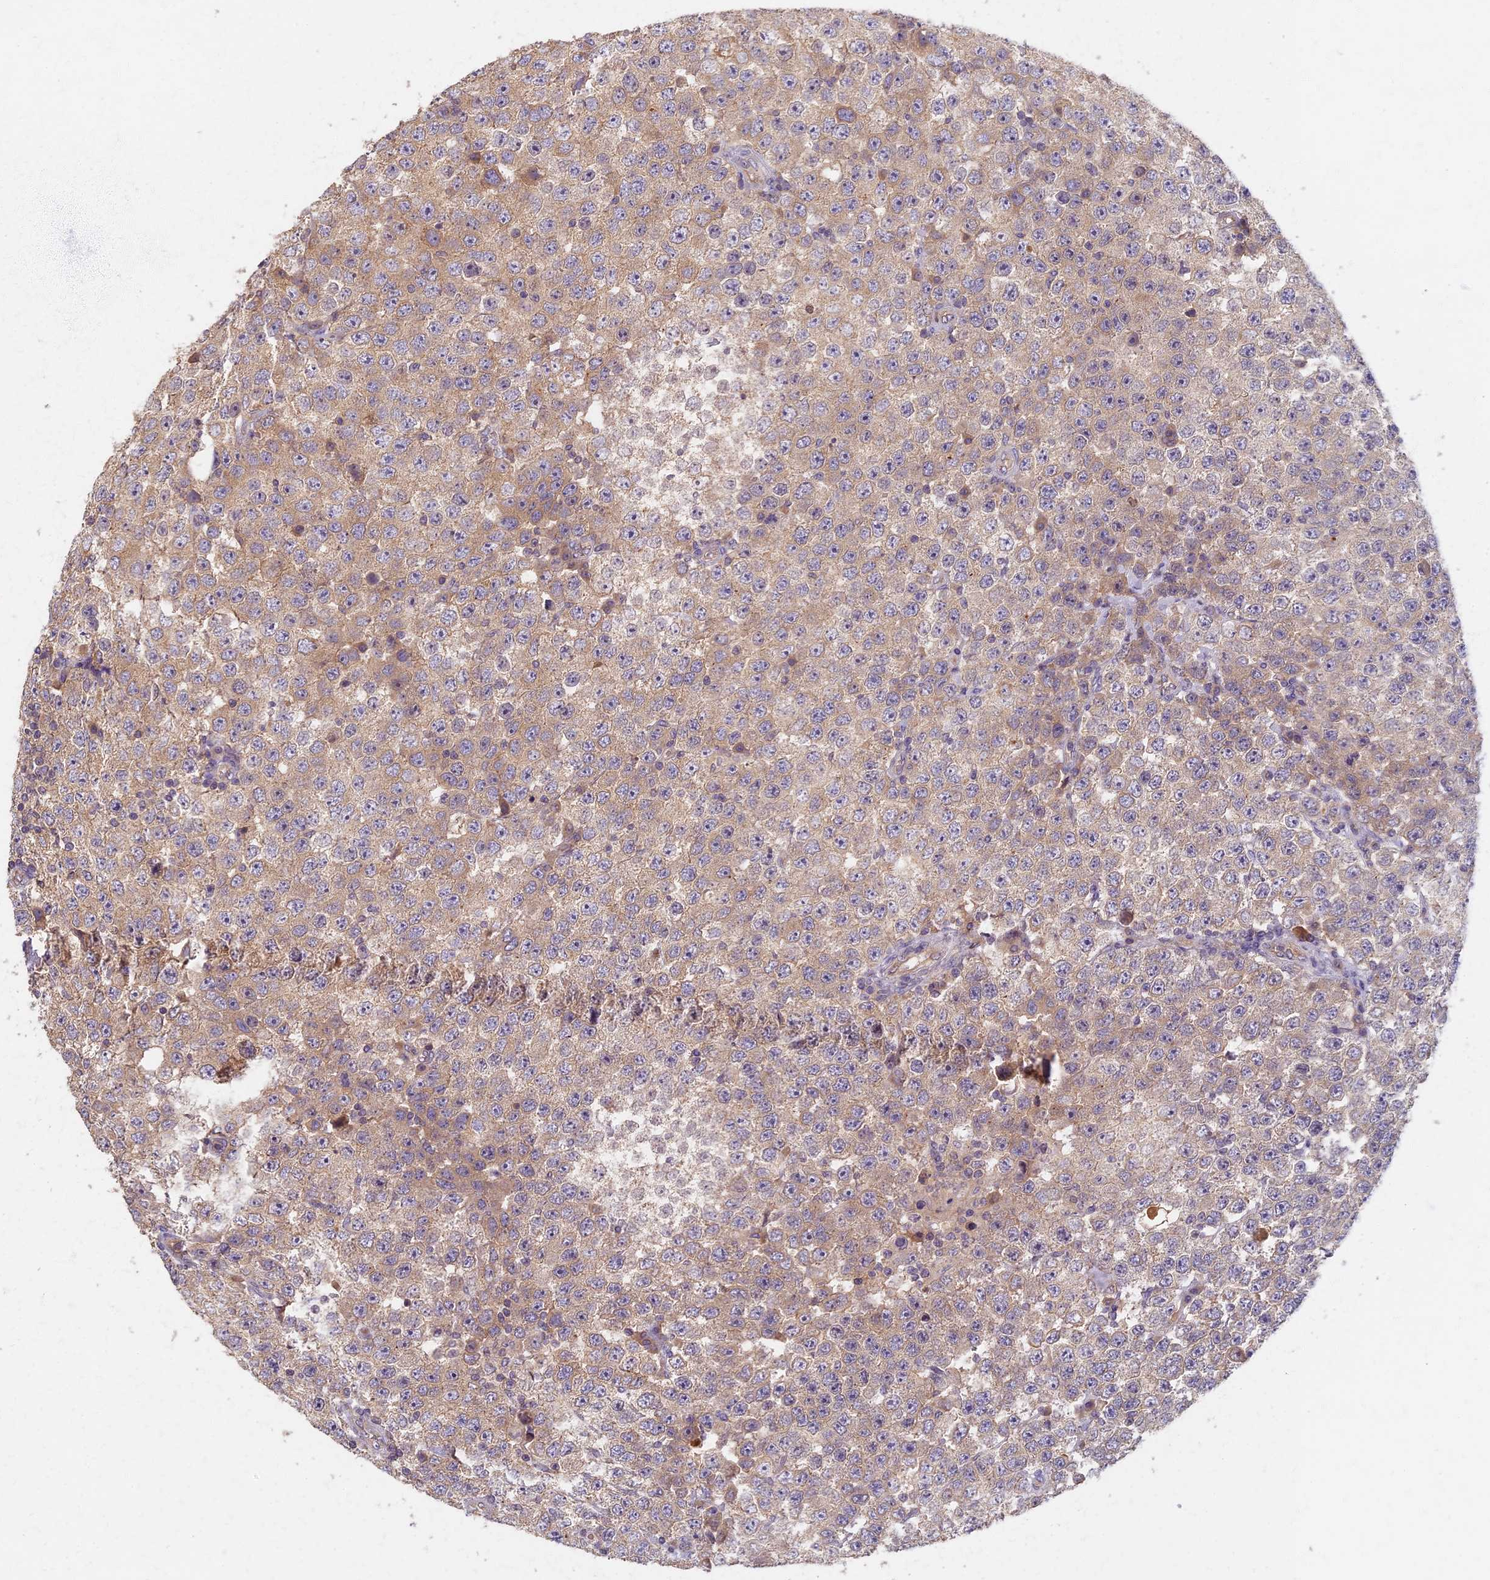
{"staining": {"intensity": "weak", "quantity": "25%-75%", "location": "cytoplasmic/membranous"}, "tissue": "testis cancer", "cell_type": "Tumor cells", "image_type": "cancer", "snomed": [{"axis": "morphology", "description": "Seminoma, NOS"}, {"axis": "topography", "description": "Testis"}], "caption": "Tumor cells exhibit weak cytoplasmic/membranous staining in approximately 25%-75% of cells in testis cancer.", "gene": "AP4E1", "patient": {"sex": "male", "age": 28}}